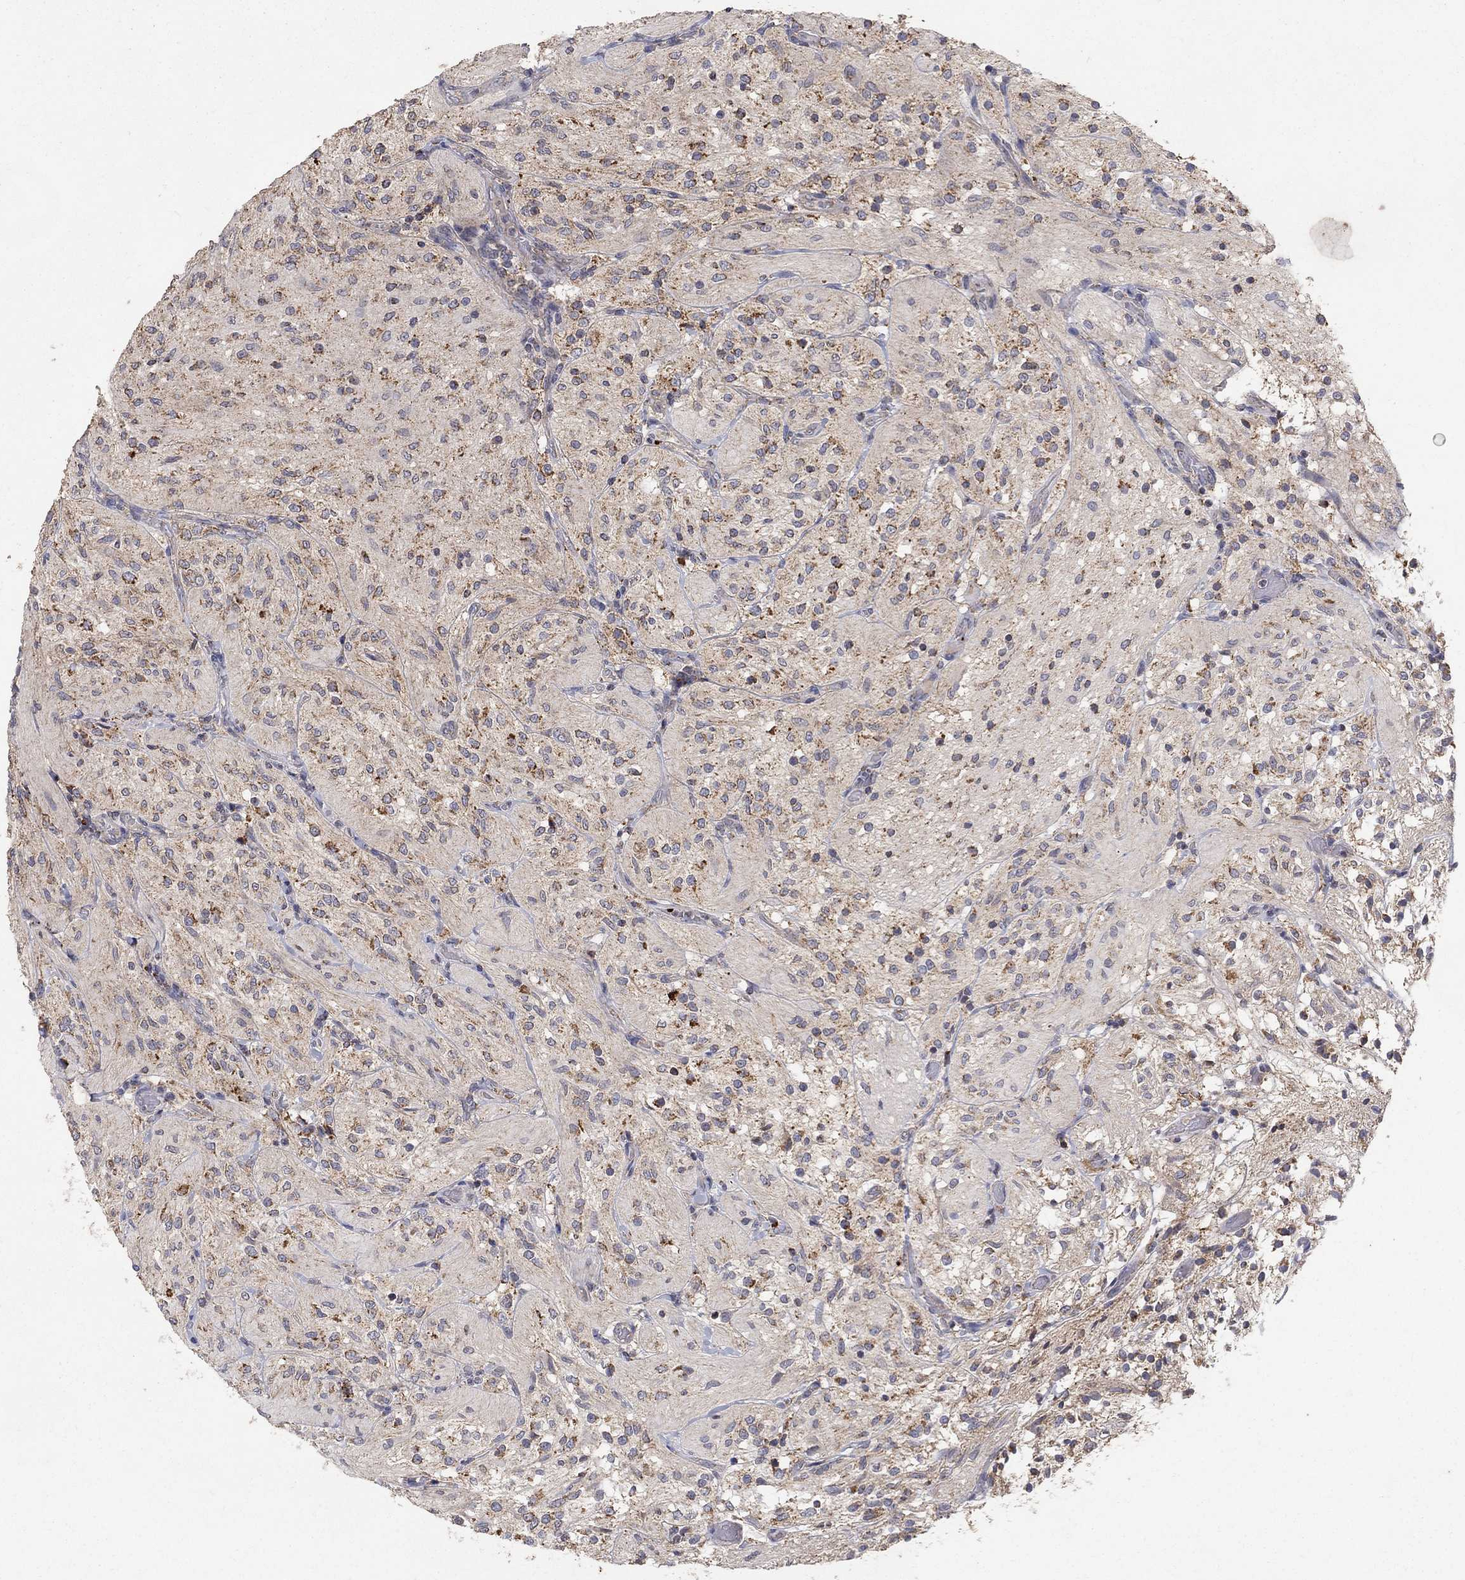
{"staining": {"intensity": "moderate", "quantity": "25%-75%", "location": "cytoplasmic/membranous"}, "tissue": "glioma", "cell_type": "Tumor cells", "image_type": "cancer", "snomed": [{"axis": "morphology", "description": "Glioma, malignant, Low grade"}, {"axis": "topography", "description": "Brain"}], "caption": "Protein staining of malignant glioma (low-grade) tissue displays moderate cytoplasmic/membranous expression in about 25%-75% of tumor cells. The staining was performed using DAB (3,3'-diaminobenzidine), with brown indicating positive protein expression. Nuclei are stained blue with hematoxylin.", "gene": "GPSM1", "patient": {"sex": "male", "age": 3}}